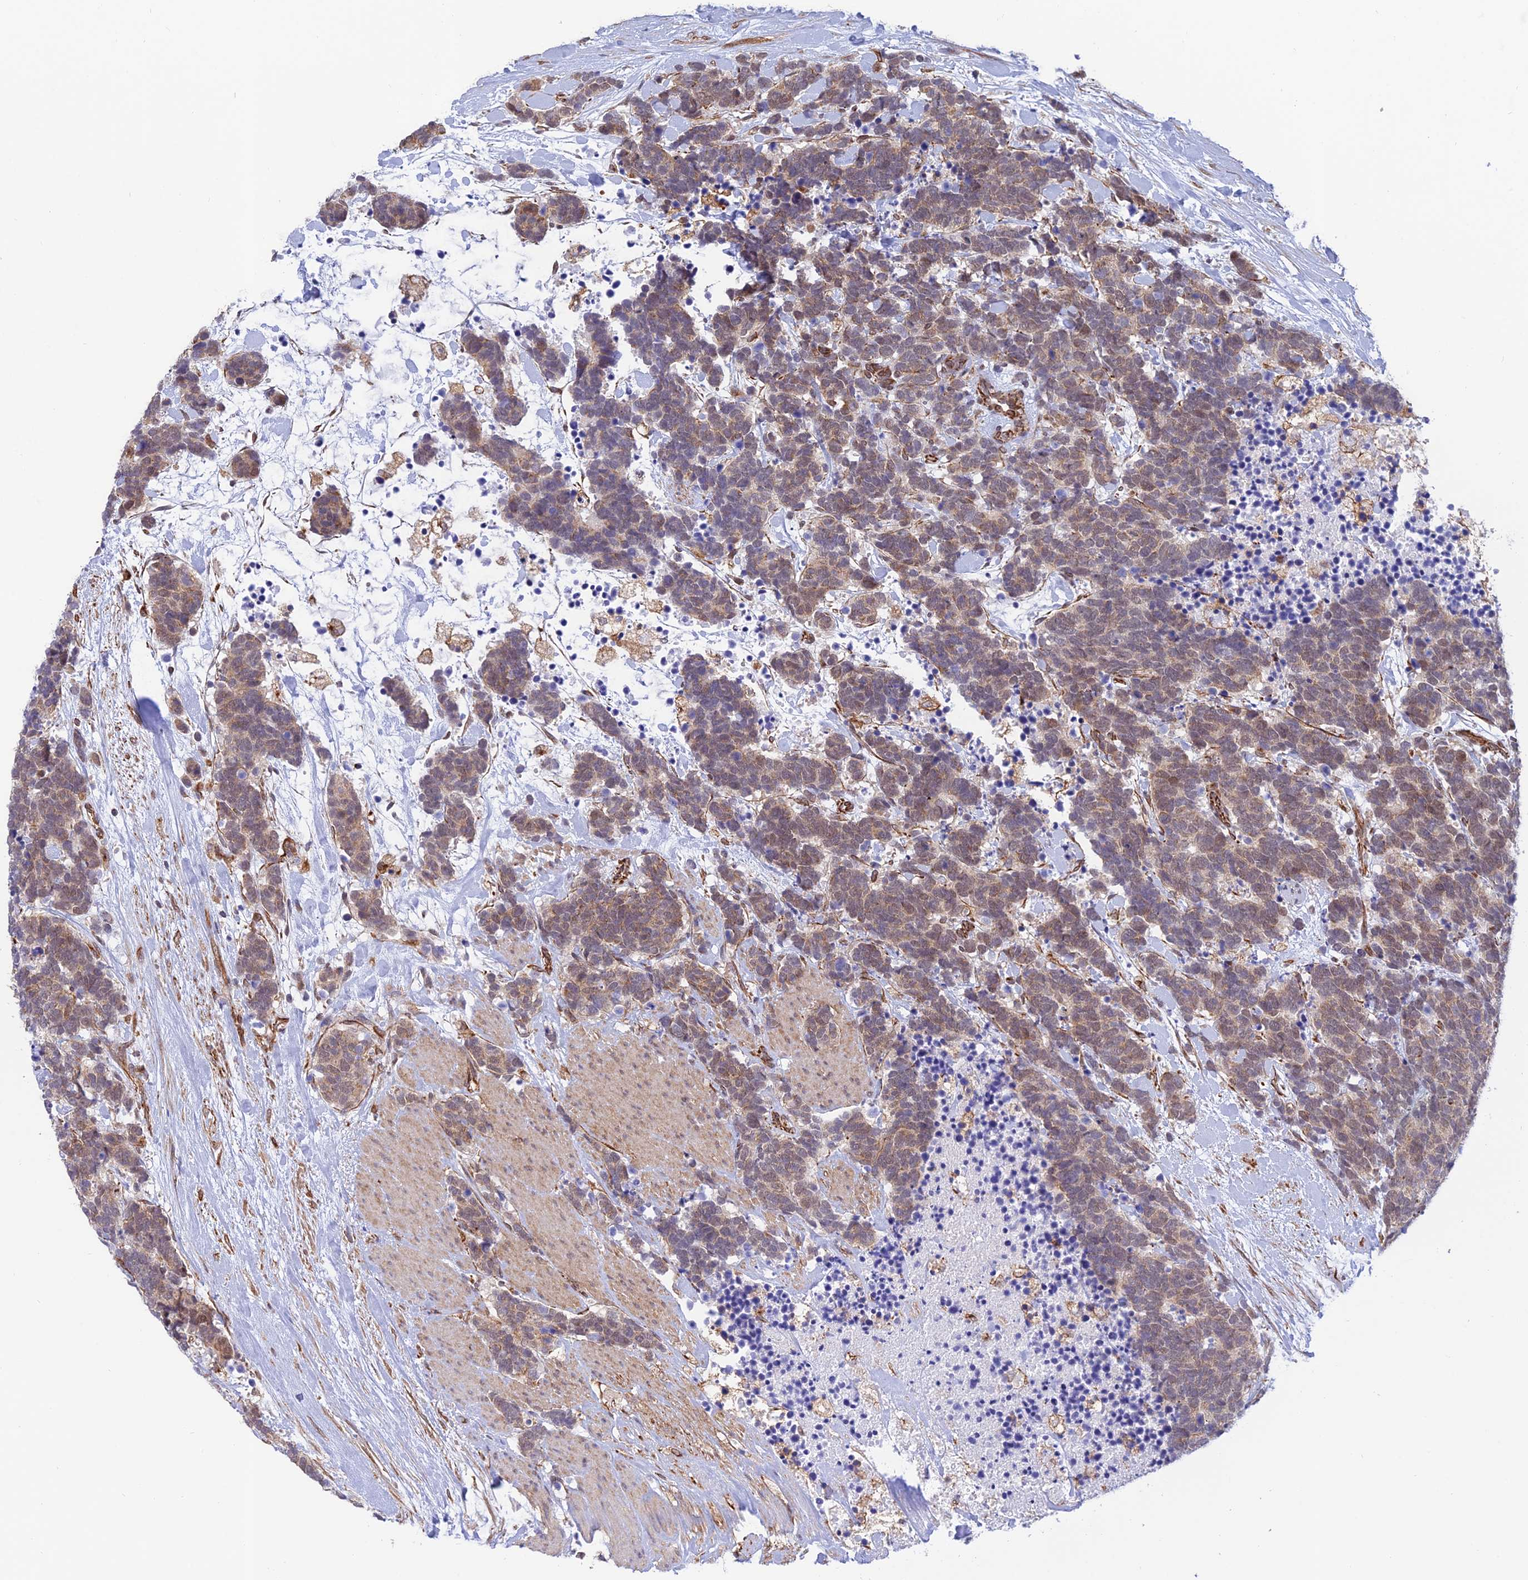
{"staining": {"intensity": "weak", "quantity": ">75%", "location": "cytoplasmic/membranous"}, "tissue": "carcinoid", "cell_type": "Tumor cells", "image_type": "cancer", "snomed": [{"axis": "morphology", "description": "Carcinoma, NOS"}, {"axis": "morphology", "description": "Carcinoid, malignant, NOS"}, {"axis": "topography", "description": "Prostate"}], "caption": "Tumor cells show weak cytoplasmic/membranous staining in about >75% of cells in carcinoma. The protein of interest is stained brown, and the nuclei are stained in blue (DAB (3,3'-diaminobenzidine) IHC with brightfield microscopy, high magnification).", "gene": "PAGR1", "patient": {"sex": "male", "age": 57}}